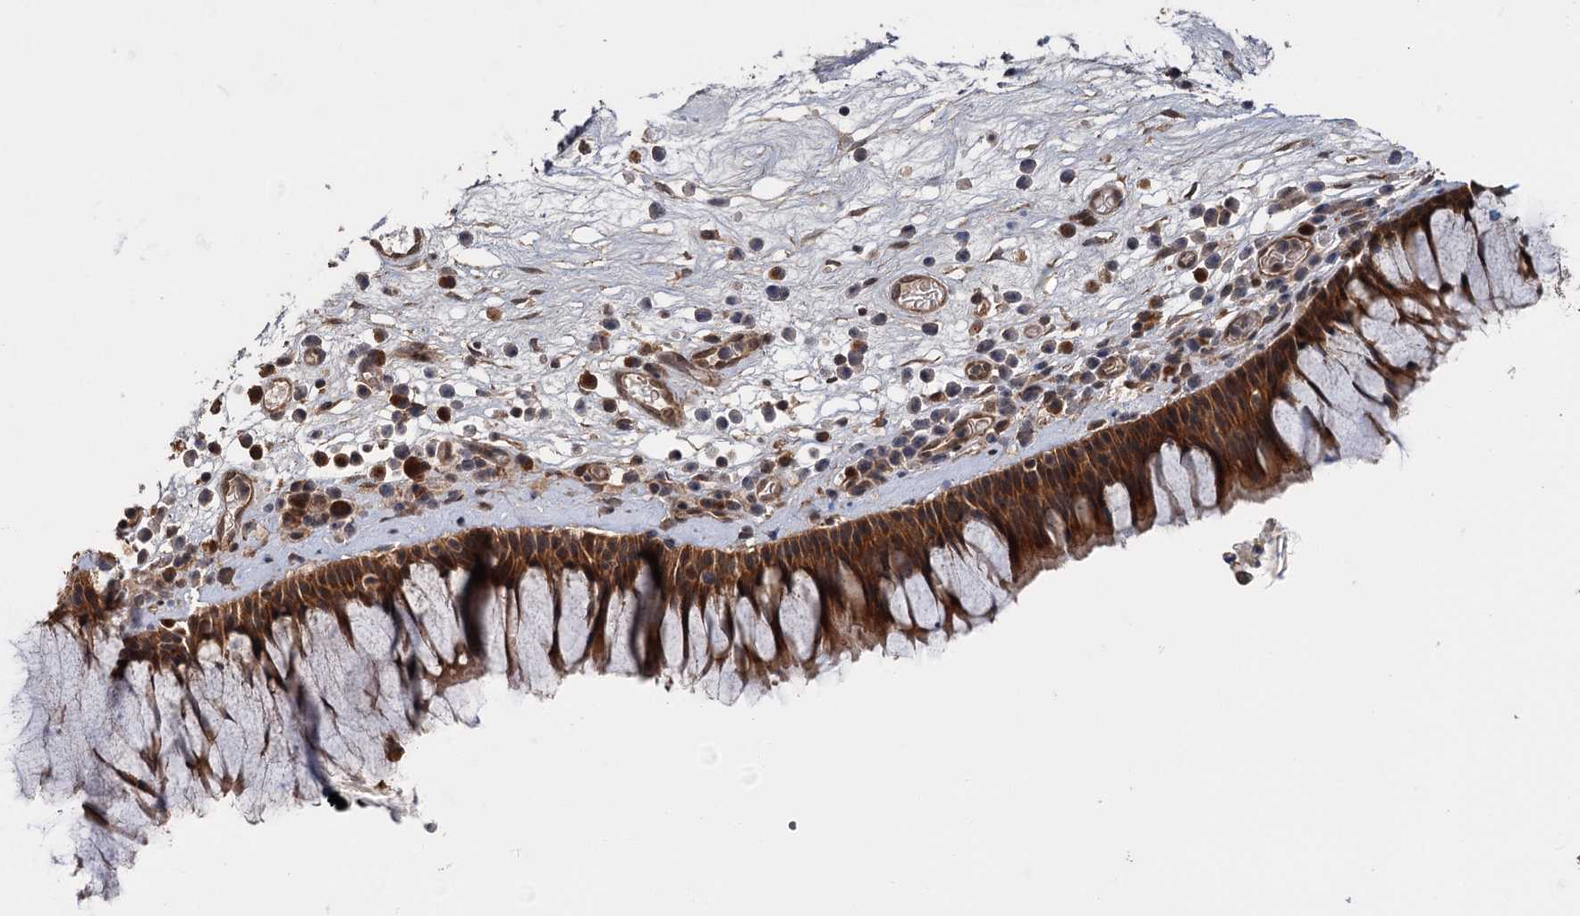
{"staining": {"intensity": "strong", "quantity": ">75%", "location": "cytoplasmic/membranous"}, "tissue": "nasopharynx", "cell_type": "Respiratory epithelial cells", "image_type": "normal", "snomed": [{"axis": "morphology", "description": "Normal tissue, NOS"}, {"axis": "morphology", "description": "Inflammation, NOS"}, {"axis": "topography", "description": "Nasopharynx"}], "caption": "Immunohistochemistry of unremarkable human nasopharynx displays high levels of strong cytoplasmic/membranous staining in about >75% of respiratory epithelial cells.", "gene": "KANSL2", "patient": {"sex": "male", "age": 70}}